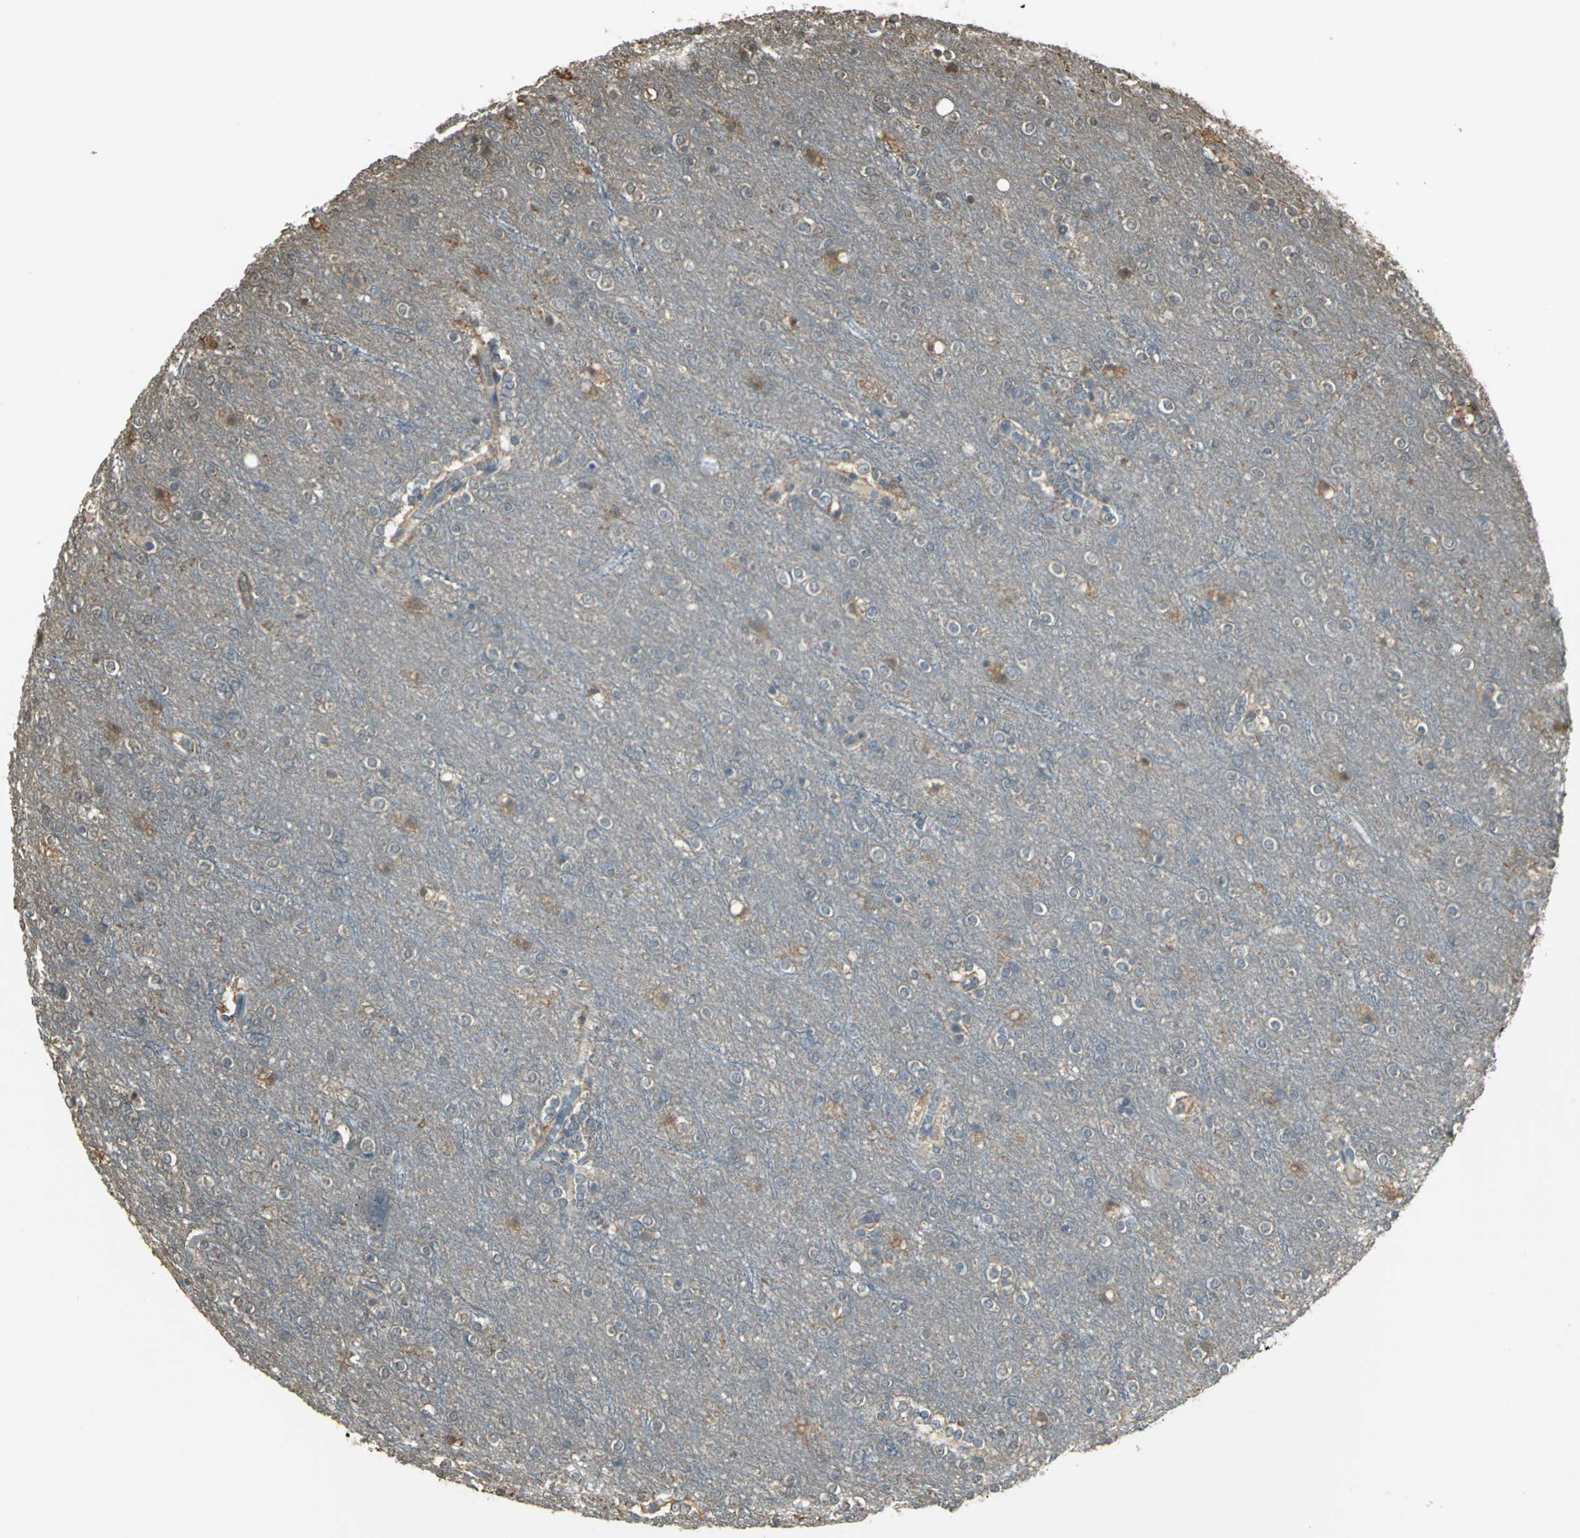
{"staining": {"intensity": "negative", "quantity": "none", "location": "none"}, "tissue": "cerebral cortex", "cell_type": "Endothelial cells", "image_type": "normal", "snomed": [{"axis": "morphology", "description": "Normal tissue, NOS"}, {"axis": "topography", "description": "Cerebral cortex"}], "caption": "This is a micrograph of immunohistochemistry (IHC) staining of normal cerebral cortex, which shows no positivity in endothelial cells.", "gene": "PARK7", "patient": {"sex": "female", "age": 54}}